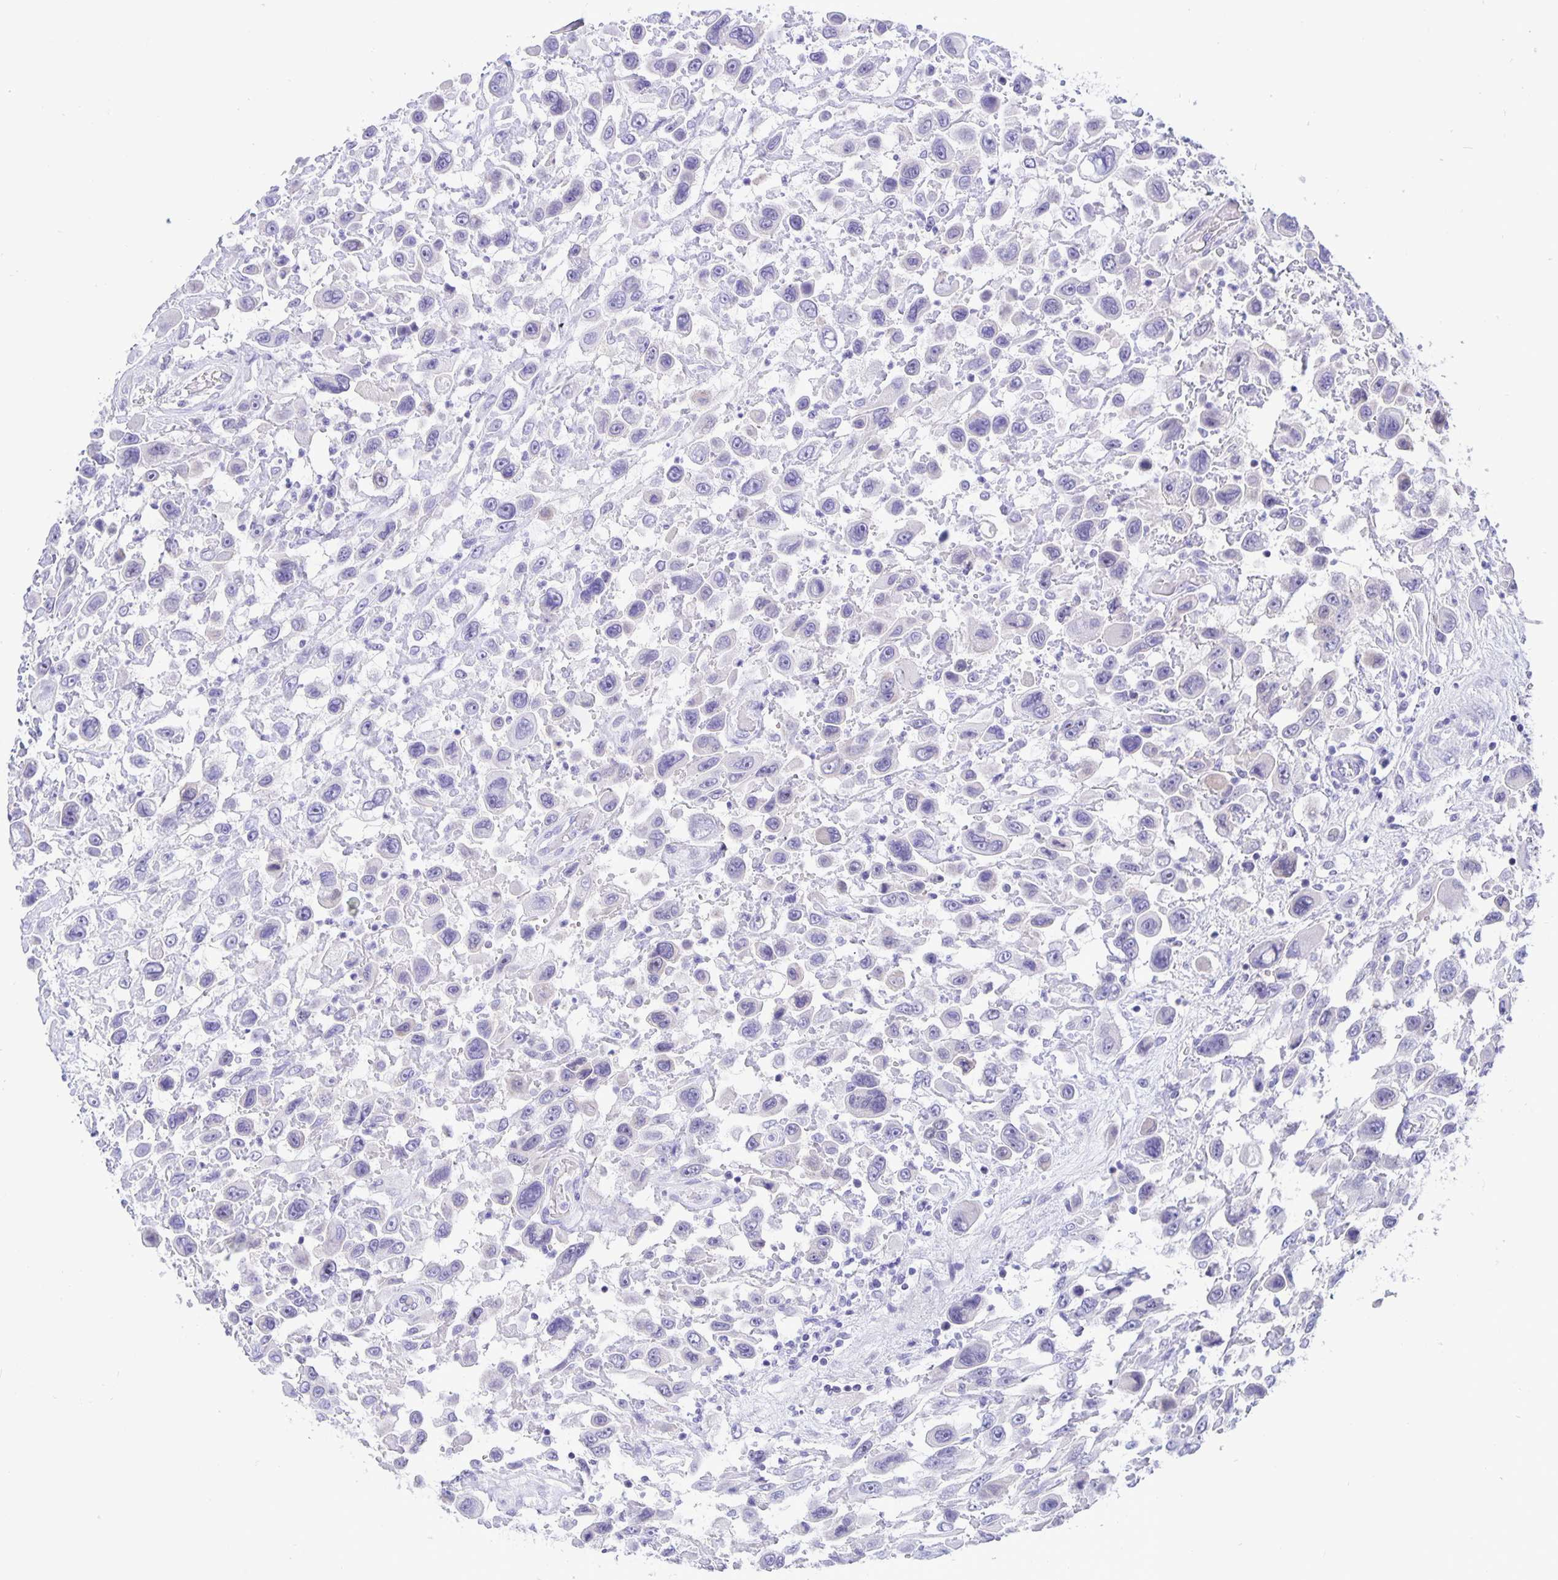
{"staining": {"intensity": "negative", "quantity": "none", "location": "none"}, "tissue": "urothelial cancer", "cell_type": "Tumor cells", "image_type": "cancer", "snomed": [{"axis": "morphology", "description": "Urothelial carcinoma, High grade"}, {"axis": "topography", "description": "Urinary bladder"}], "caption": "A histopathology image of human high-grade urothelial carcinoma is negative for staining in tumor cells. Nuclei are stained in blue.", "gene": "ERMN", "patient": {"sex": "male", "age": 53}}